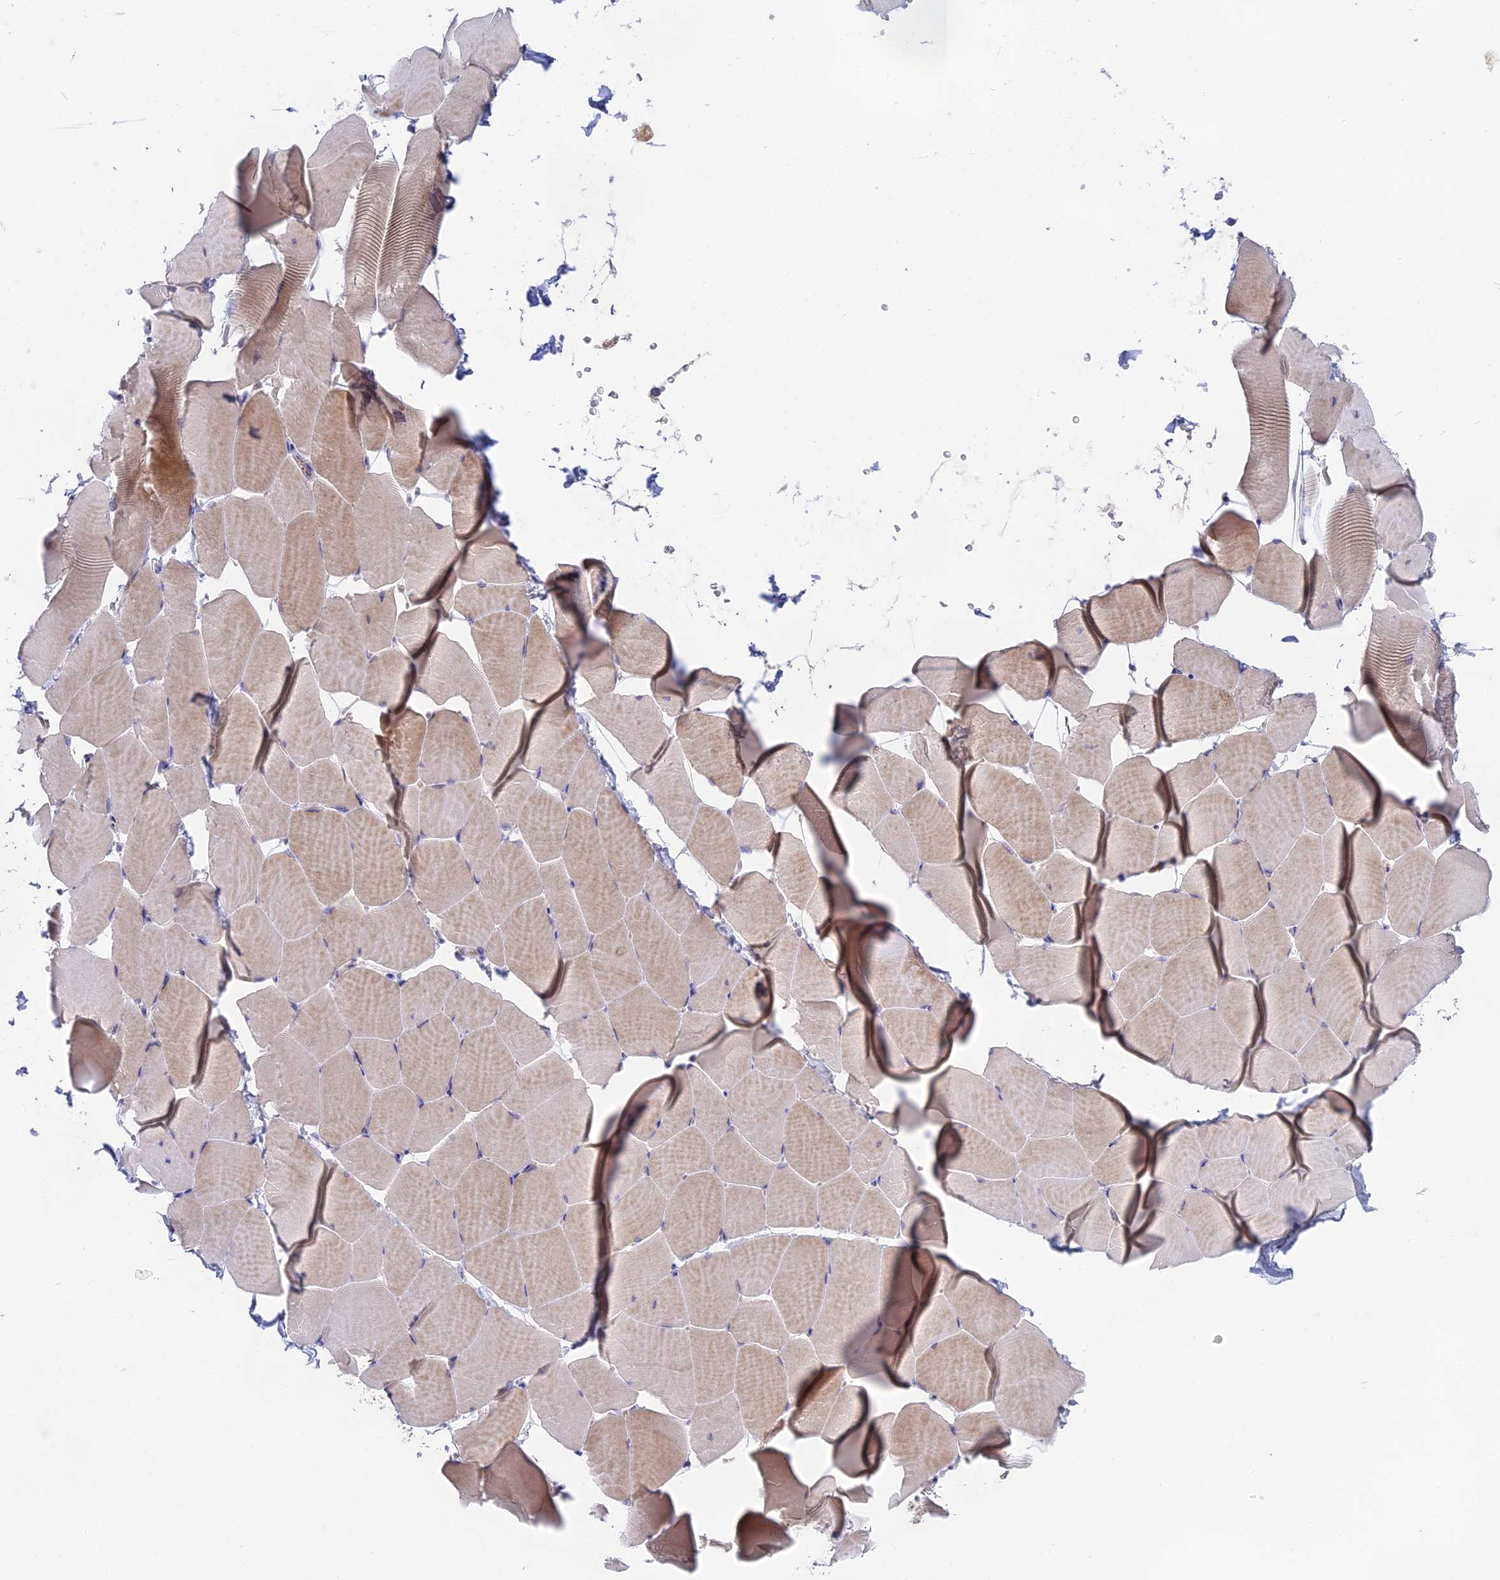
{"staining": {"intensity": "negative", "quantity": "none", "location": "none"}, "tissue": "skeletal muscle", "cell_type": "Myocytes", "image_type": "normal", "snomed": [{"axis": "morphology", "description": "Normal tissue, NOS"}, {"axis": "topography", "description": "Skeletal muscle"}], "caption": "Immunohistochemistry of unremarkable skeletal muscle demonstrates no positivity in myocytes.", "gene": "TENT4B", "patient": {"sex": "male", "age": 25}}